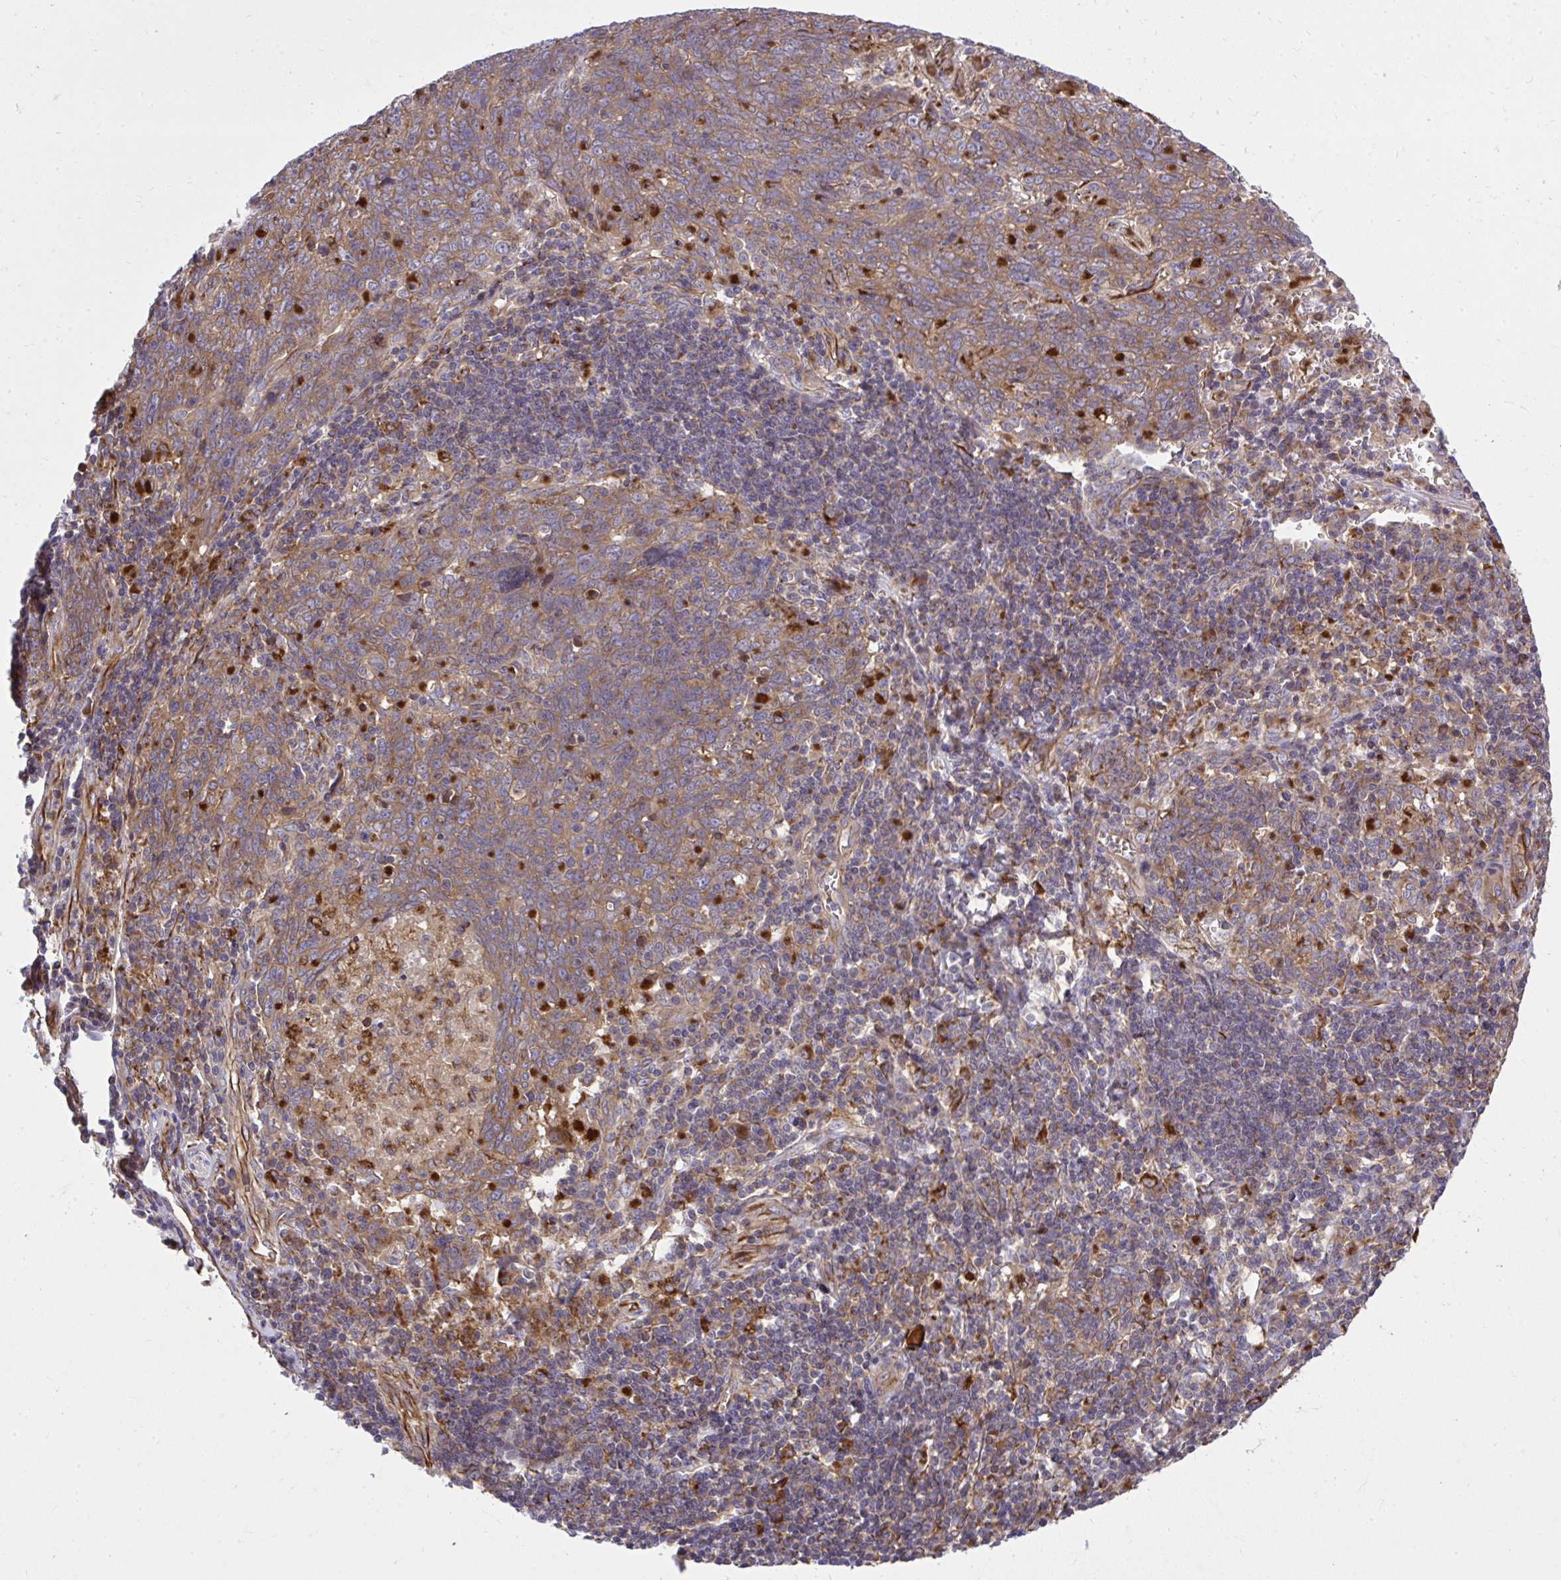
{"staining": {"intensity": "weak", "quantity": ">75%", "location": "cytoplasmic/membranous"}, "tissue": "lung cancer", "cell_type": "Tumor cells", "image_type": "cancer", "snomed": [{"axis": "morphology", "description": "Squamous cell carcinoma, NOS"}, {"axis": "topography", "description": "Lung"}], "caption": "Lung squamous cell carcinoma was stained to show a protein in brown. There is low levels of weak cytoplasmic/membranous positivity in about >75% of tumor cells.", "gene": "PAIP2", "patient": {"sex": "female", "age": 72}}